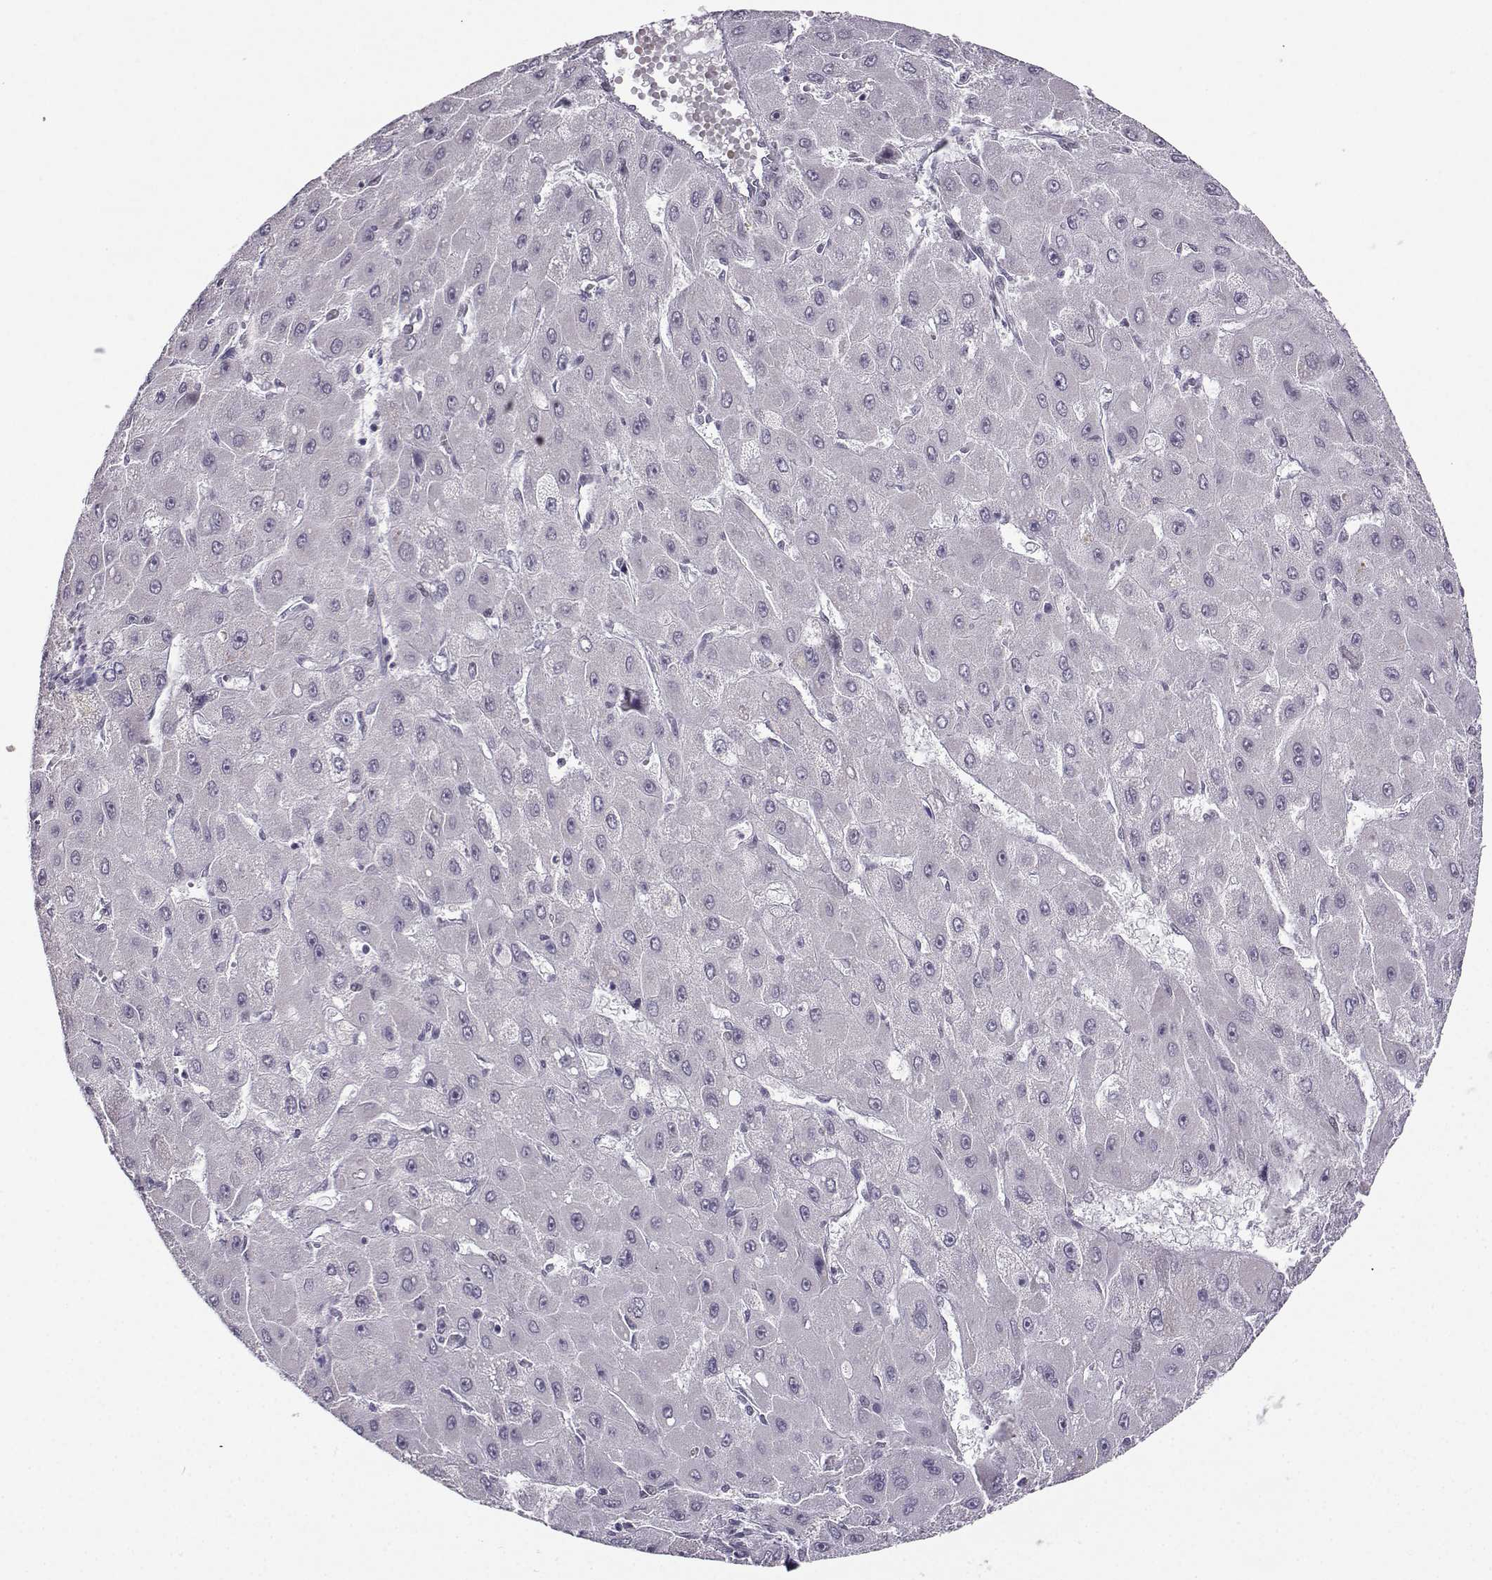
{"staining": {"intensity": "negative", "quantity": "none", "location": "none"}, "tissue": "liver cancer", "cell_type": "Tumor cells", "image_type": "cancer", "snomed": [{"axis": "morphology", "description": "Carcinoma, Hepatocellular, NOS"}, {"axis": "topography", "description": "Liver"}], "caption": "The image exhibits no significant positivity in tumor cells of liver cancer (hepatocellular carcinoma). (DAB (3,3'-diaminobenzidine) immunohistochemistry (IHC) visualized using brightfield microscopy, high magnification).", "gene": "LIN28A", "patient": {"sex": "female", "age": 25}}